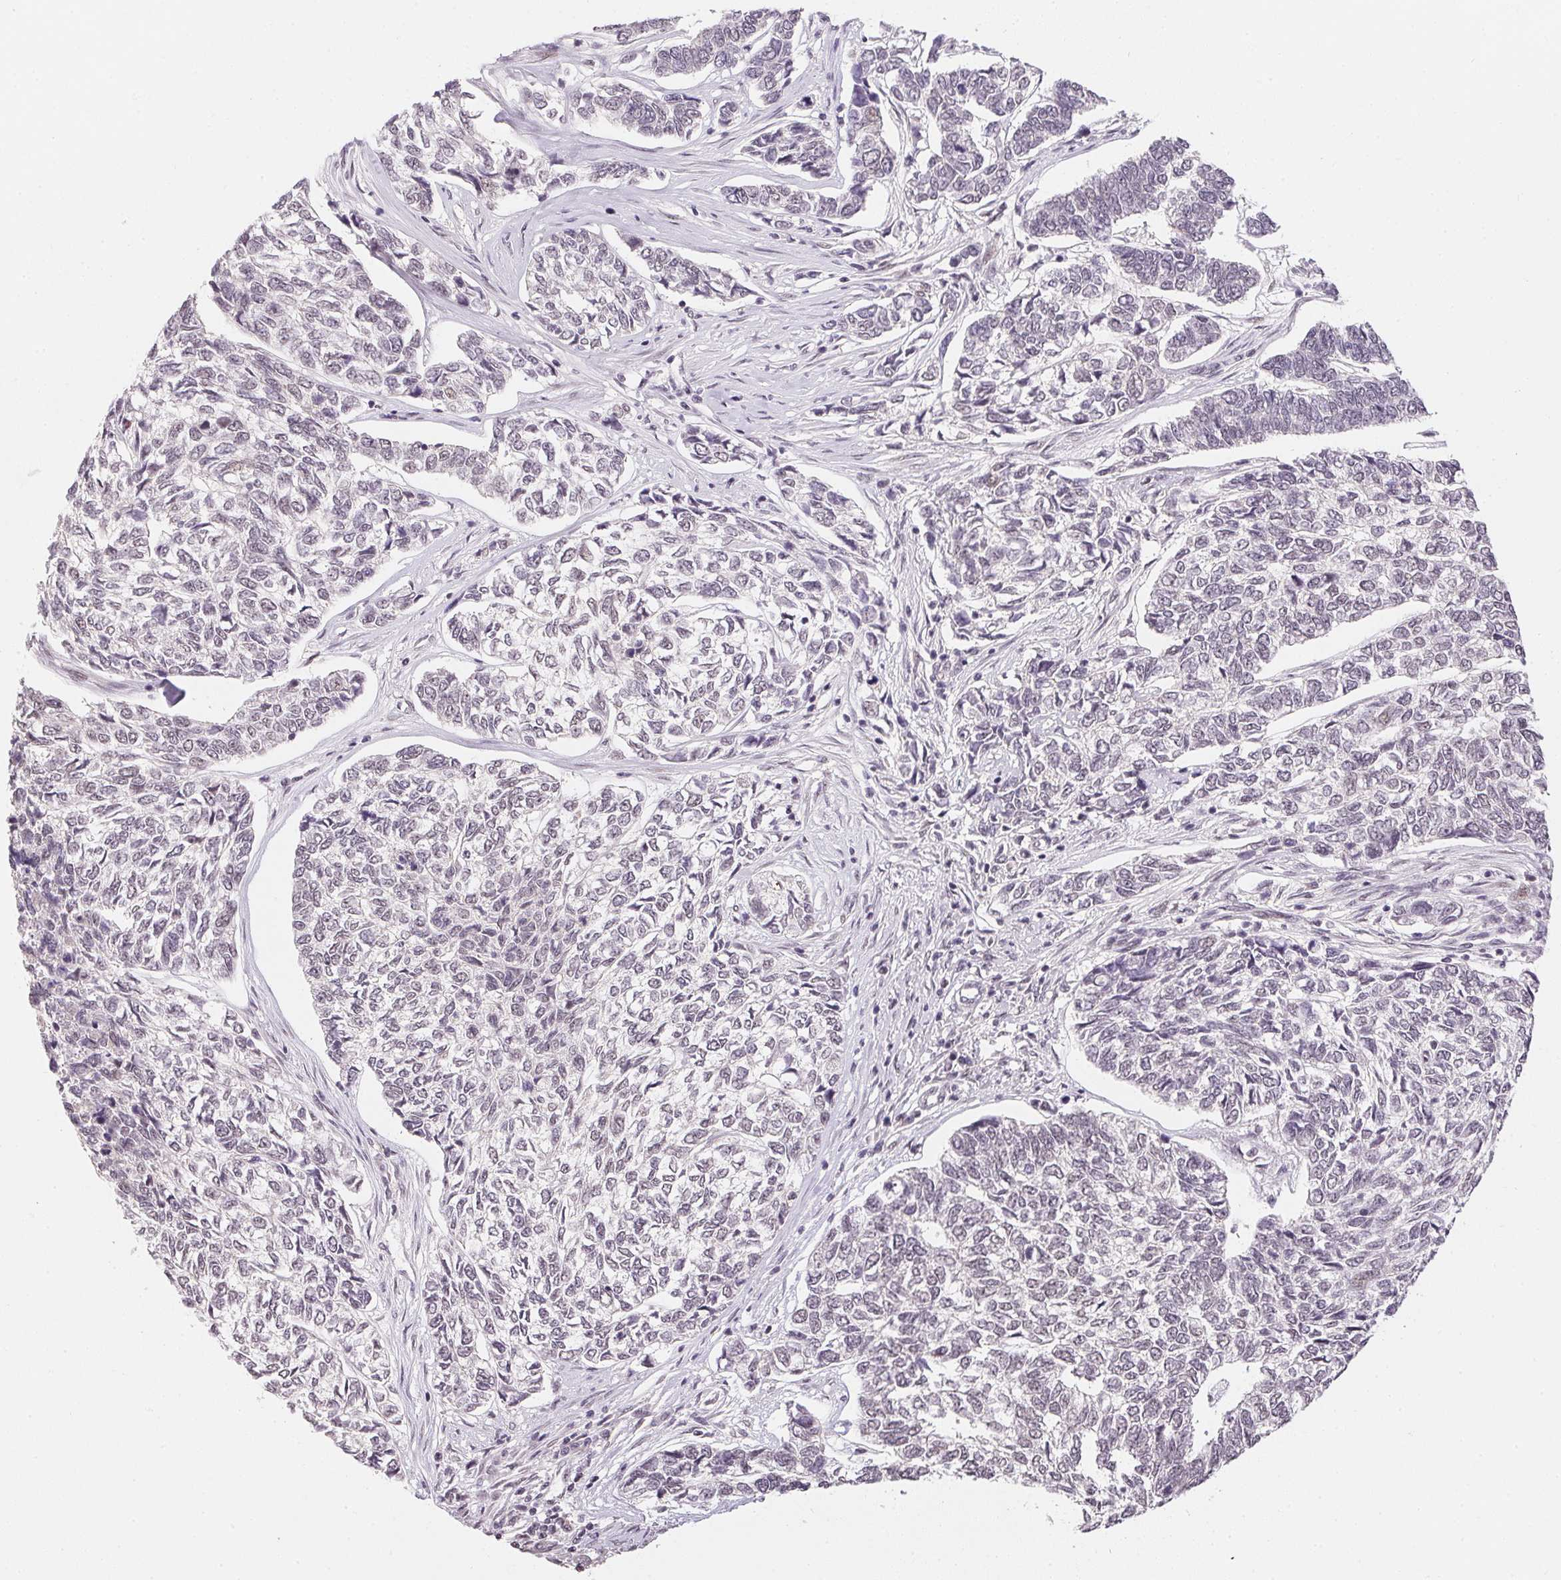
{"staining": {"intensity": "negative", "quantity": "none", "location": "none"}, "tissue": "skin cancer", "cell_type": "Tumor cells", "image_type": "cancer", "snomed": [{"axis": "morphology", "description": "Basal cell carcinoma"}, {"axis": "topography", "description": "Skin"}], "caption": "Tumor cells show no significant protein positivity in skin basal cell carcinoma.", "gene": "KDM4D", "patient": {"sex": "female", "age": 65}}